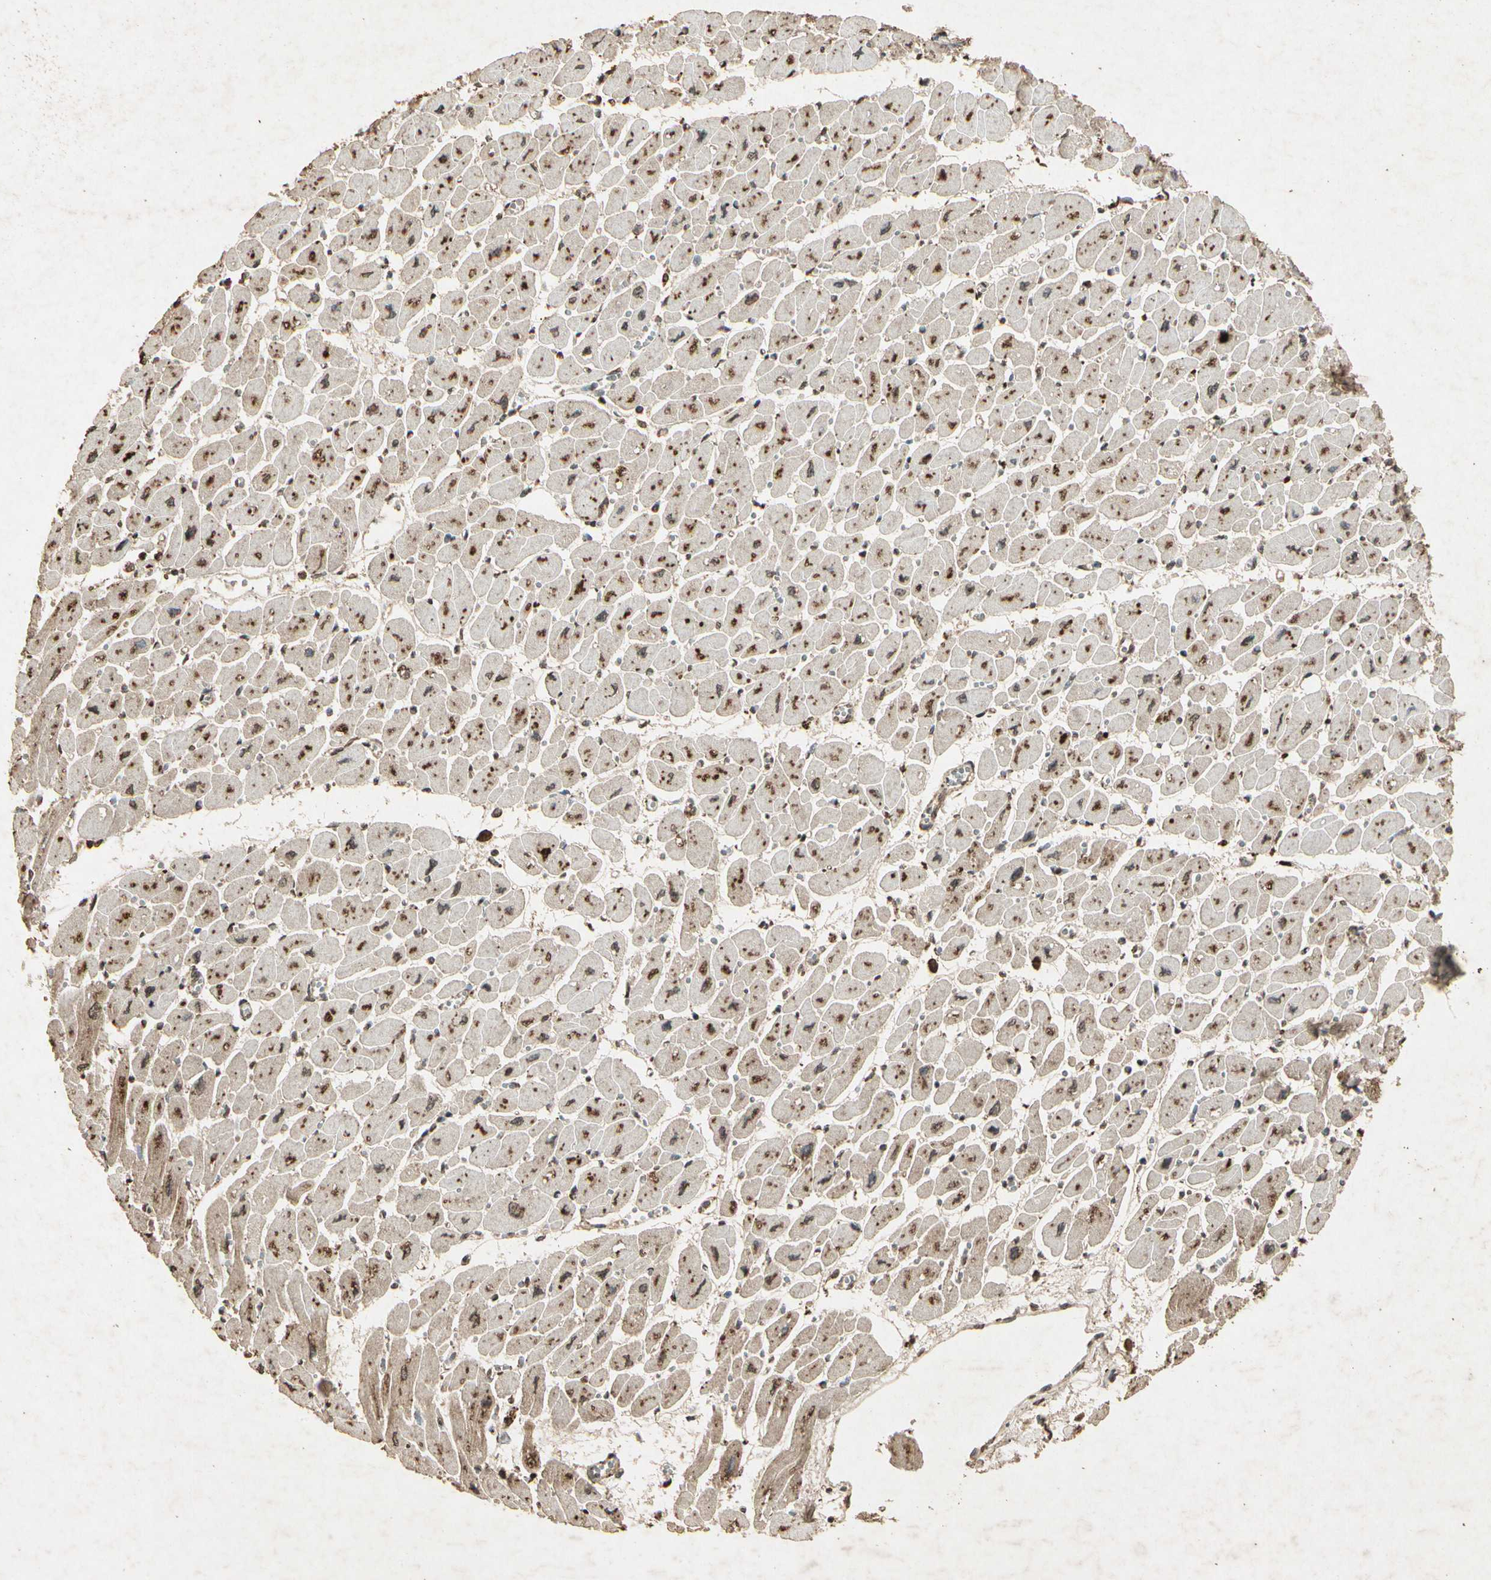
{"staining": {"intensity": "strong", "quantity": ">75%", "location": "nuclear"}, "tissue": "heart muscle", "cell_type": "Cardiomyocytes", "image_type": "normal", "snomed": [{"axis": "morphology", "description": "Normal tissue, NOS"}, {"axis": "topography", "description": "Heart"}], "caption": "Protein analysis of benign heart muscle demonstrates strong nuclear positivity in about >75% of cardiomyocytes.", "gene": "GC", "patient": {"sex": "female", "age": 54}}